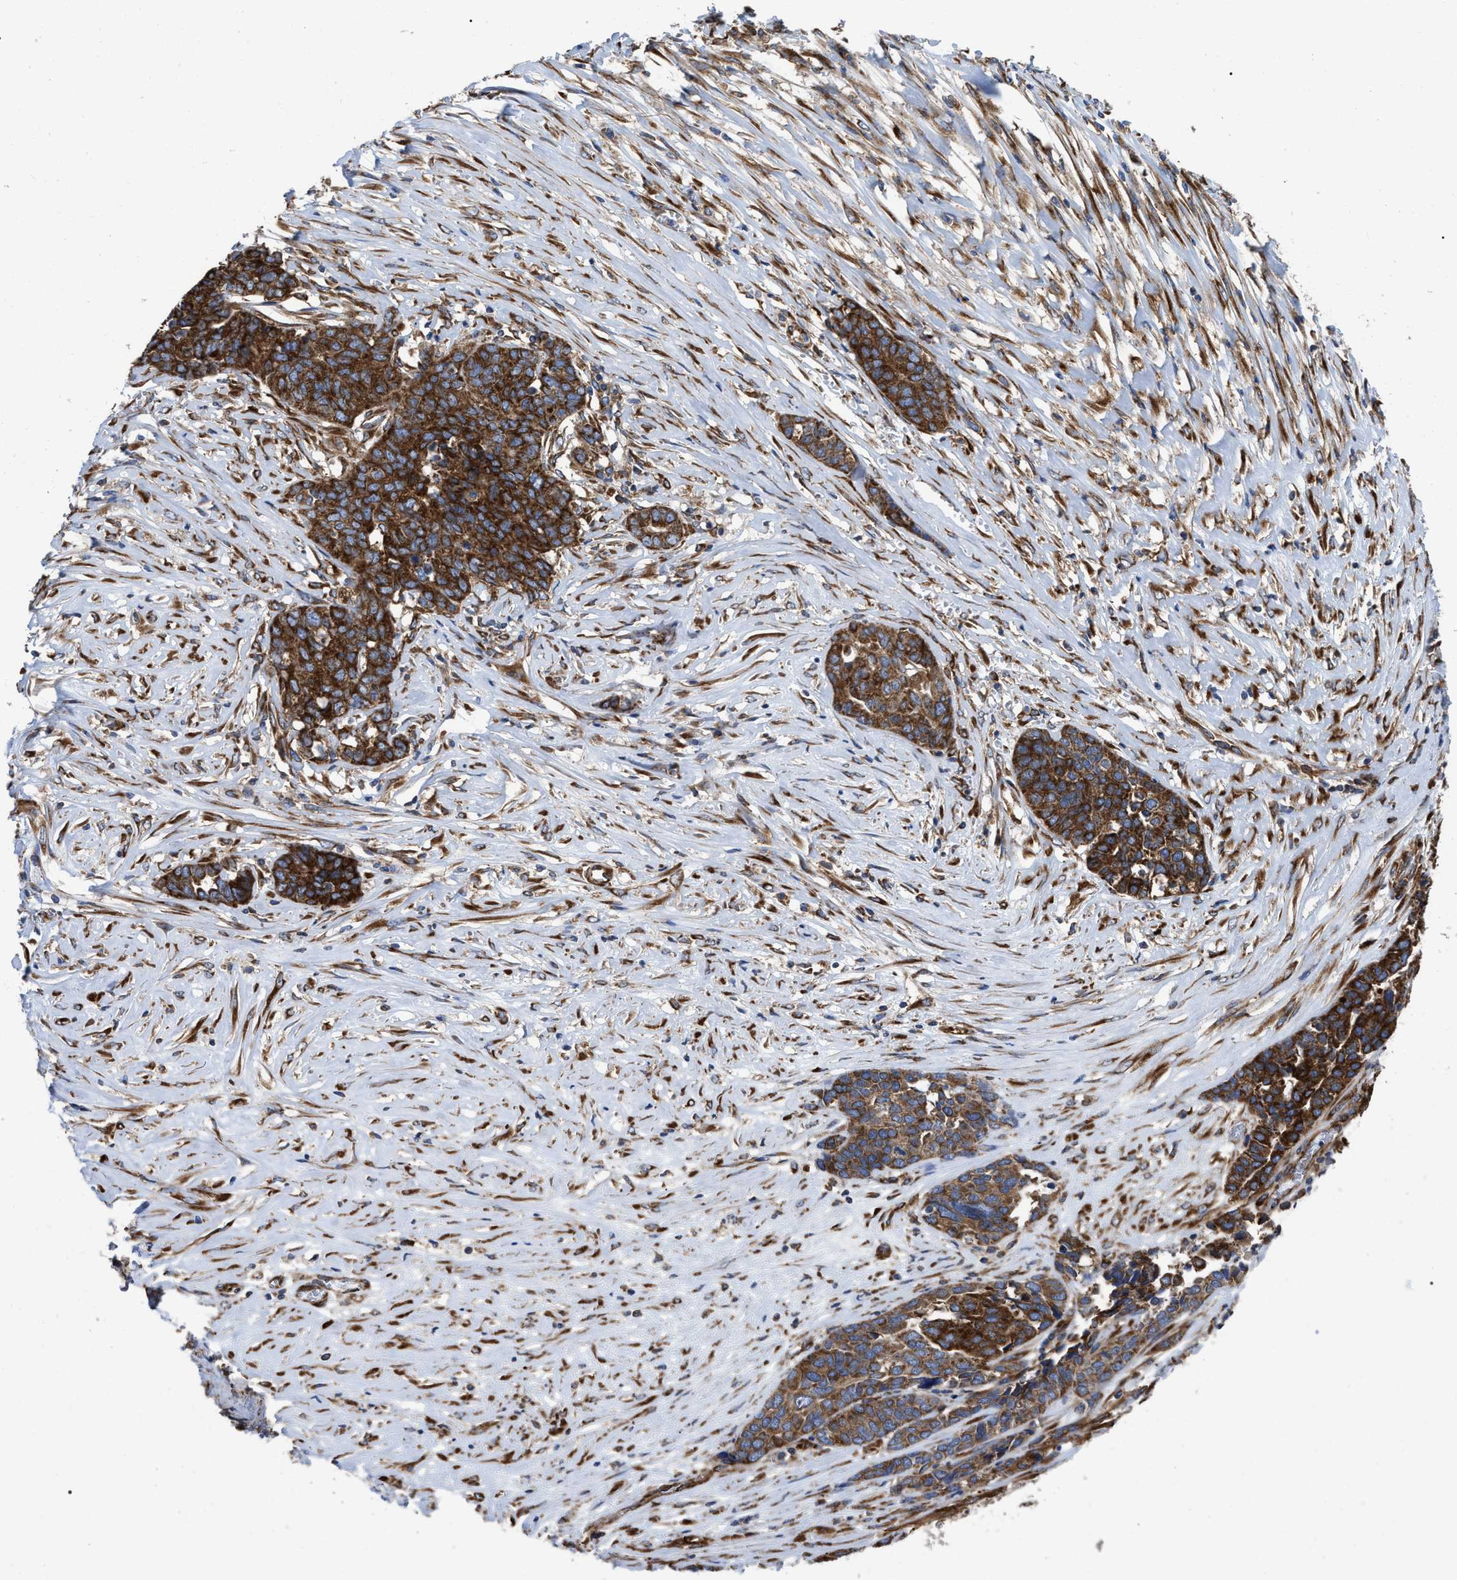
{"staining": {"intensity": "strong", "quantity": ">75%", "location": "cytoplasmic/membranous"}, "tissue": "ovarian cancer", "cell_type": "Tumor cells", "image_type": "cancer", "snomed": [{"axis": "morphology", "description": "Cystadenocarcinoma, serous, NOS"}, {"axis": "topography", "description": "Ovary"}], "caption": "A brown stain labels strong cytoplasmic/membranous staining of a protein in human ovarian serous cystadenocarcinoma tumor cells. (DAB (3,3'-diaminobenzidine) IHC with brightfield microscopy, high magnification).", "gene": "FAM120A", "patient": {"sex": "female", "age": 44}}